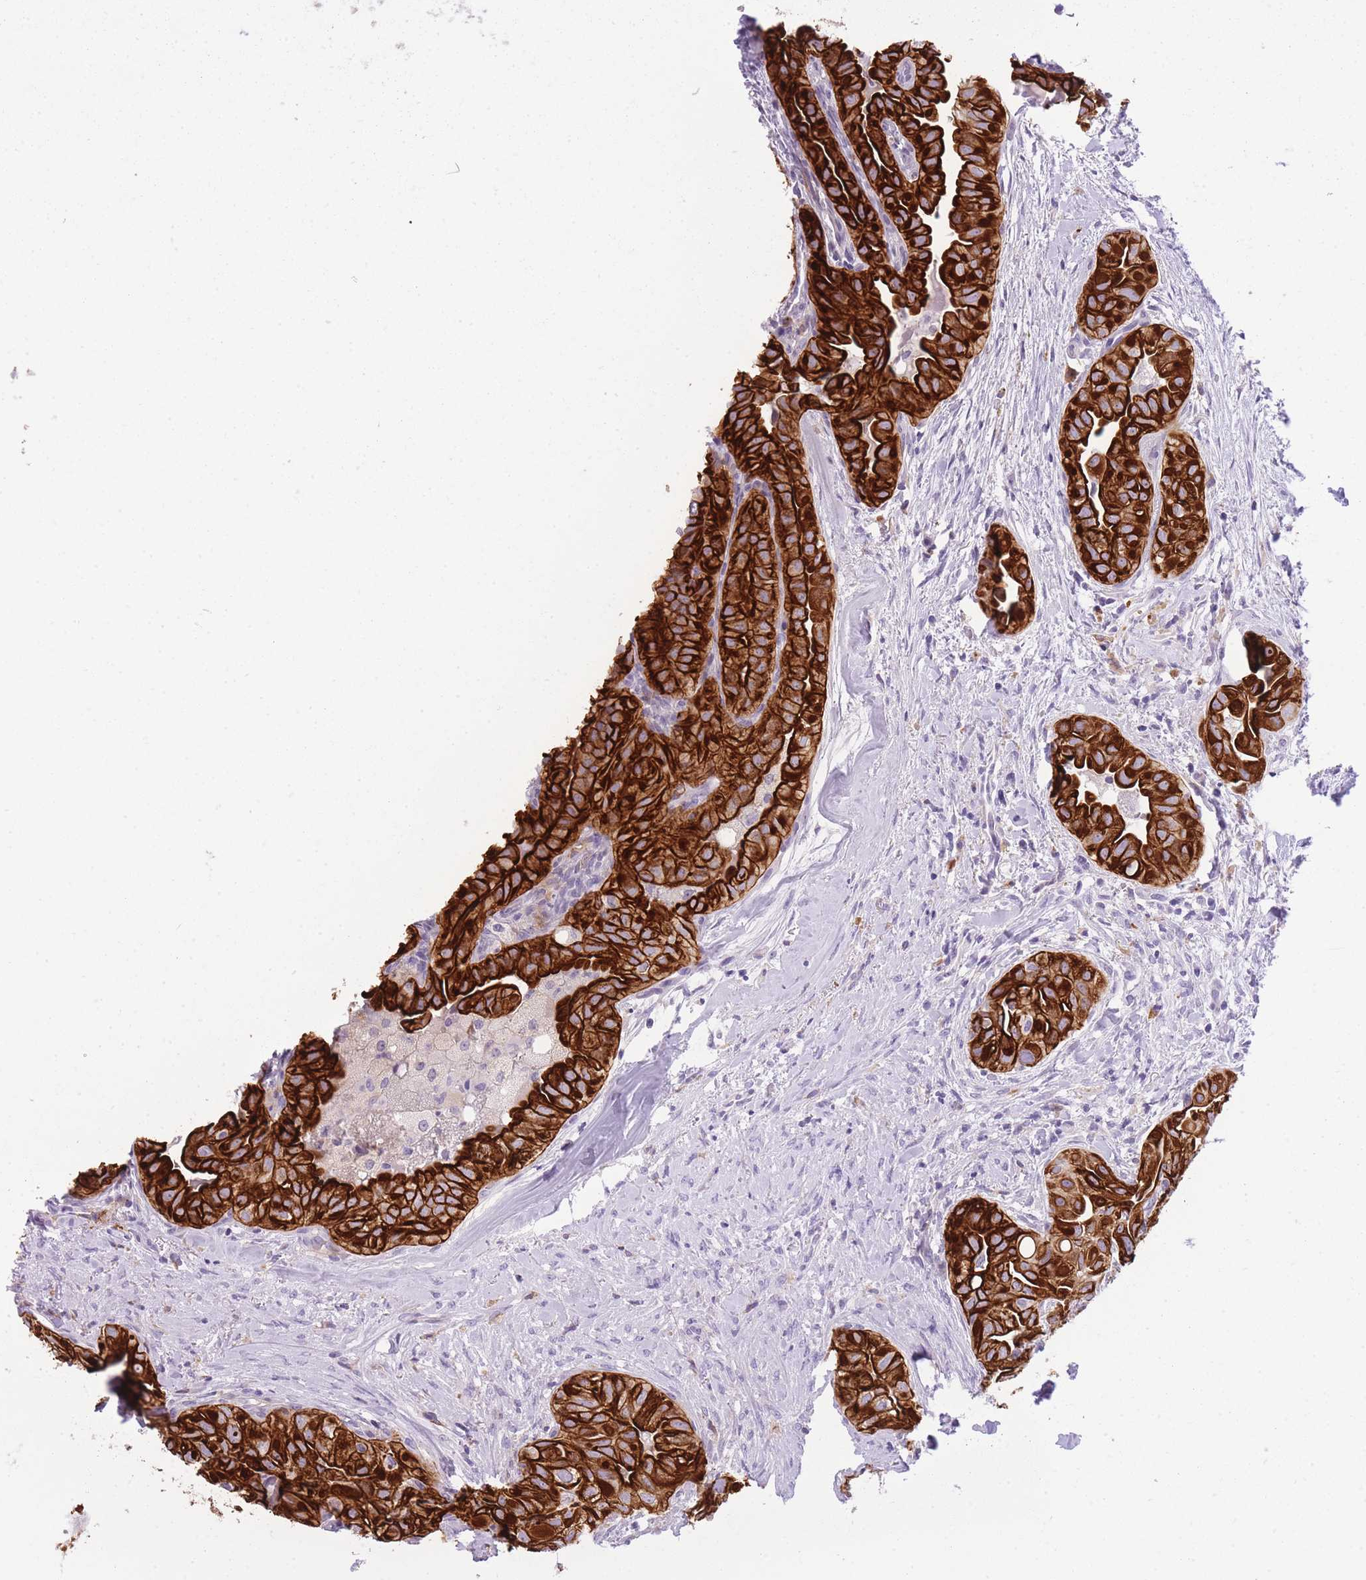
{"staining": {"intensity": "strong", "quantity": ">75%", "location": "cytoplasmic/membranous"}, "tissue": "thyroid cancer", "cell_type": "Tumor cells", "image_type": "cancer", "snomed": [{"axis": "morphology", "description": "Normal tissue, NOS"}, {"axis": "morphology", "description": "Papillary adenocarcinoma, NOS"}, {"axis": "topography", "description": "Thyroid gland"}], "caption": "Thyroid papillary adenocarcinoma stained with a brown dye demonstrates strong cytoplasmic/membranous positive positivity in about >75% of tumor cells.", "gene": "RADX", "patient": {"sex": "female", "age": 59}}